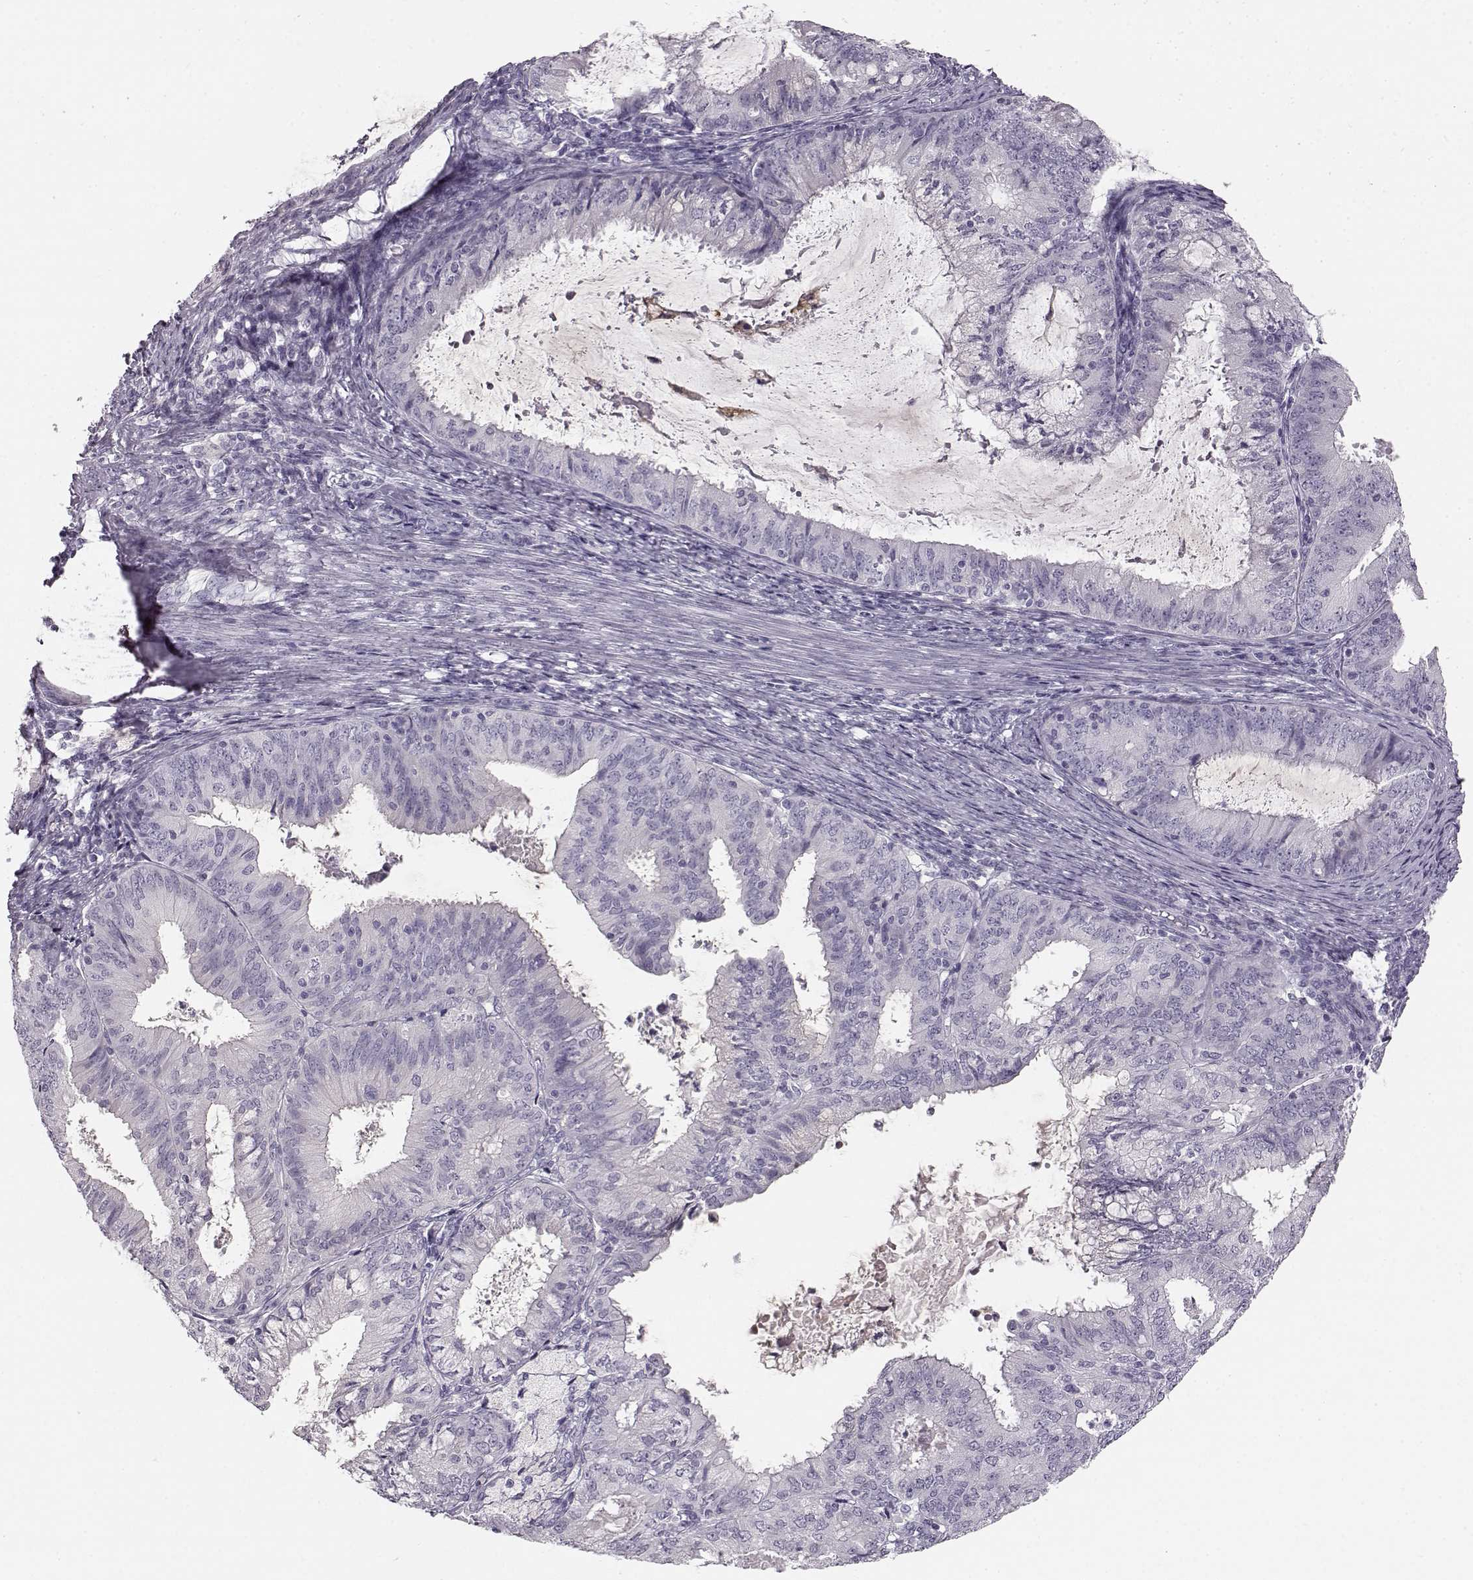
{"staining": {"intensity": "negative", "quantity": "none", "location": "none"}, "tissue": "endometrial cancer", "cell_type": "Tumor cells", "image_type": "cancer", "snomed": [{"axis": "morphology", "description": "Adenocarcinoma, NOS"}, {"axis": "topography", "description": "Endometrium"}], "caption": "Endometrial adenocarcinoma stained for a protein using immunohistochemistry exhibits no positivity tumor cells.", "gene": "KIAA0319", "patient": {"sex": "female", "age": 57}}